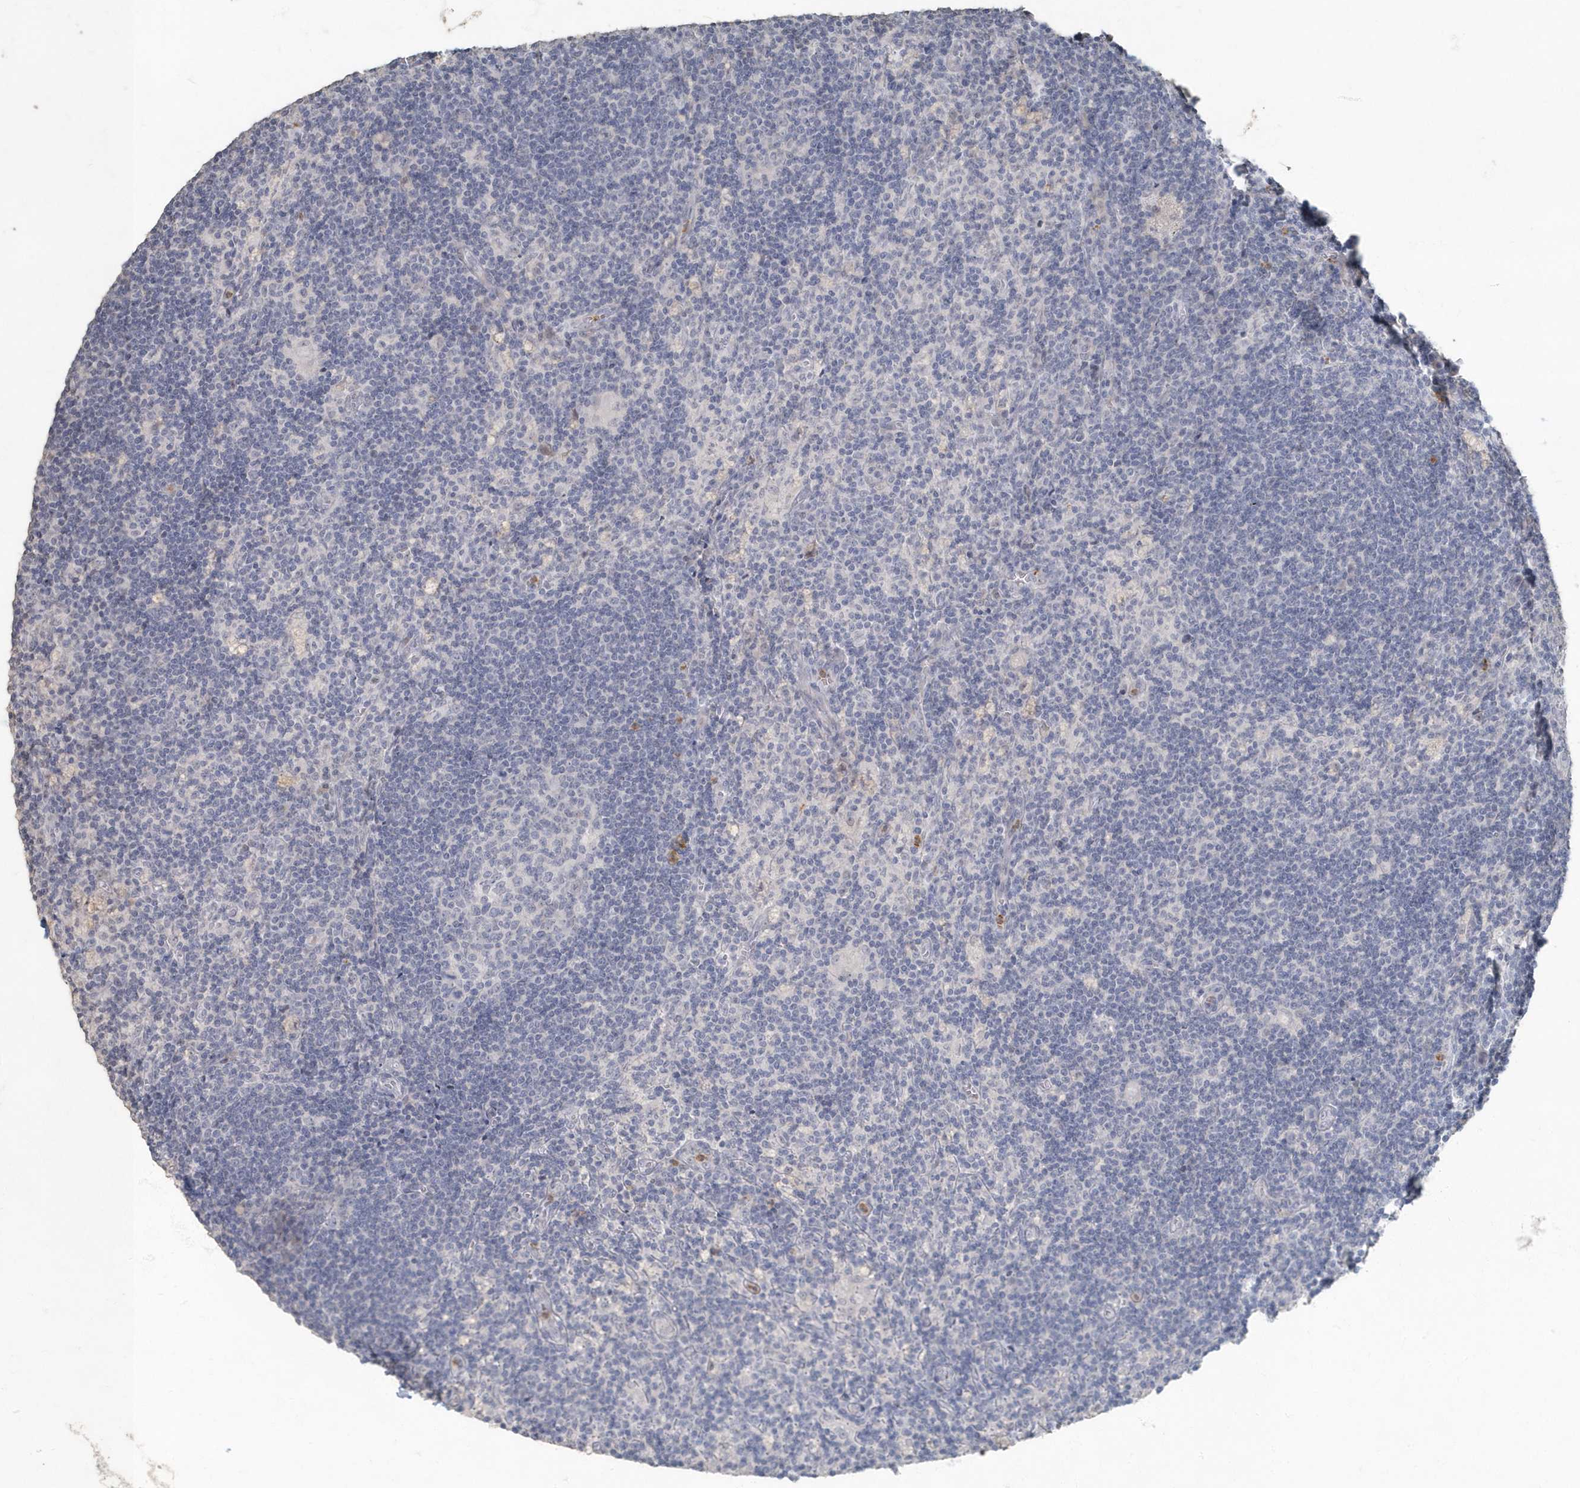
{"staining": {"intensity": "negative", "quantity": "none", "location": "none"}, "tissue": "lymph node", "cell_type": "Germinal center cells", "image_type": "normal", "snomed": [{"axis": "morphology", "description": "Normal tissue, NOS"}, {"axis": "topography", "description": "Lymph node"}], "caption": "Germinal center cells show no significant staining in normal lymph node.", "gene": "MYOT", "patient": {"sex": "male", "age": 69}}